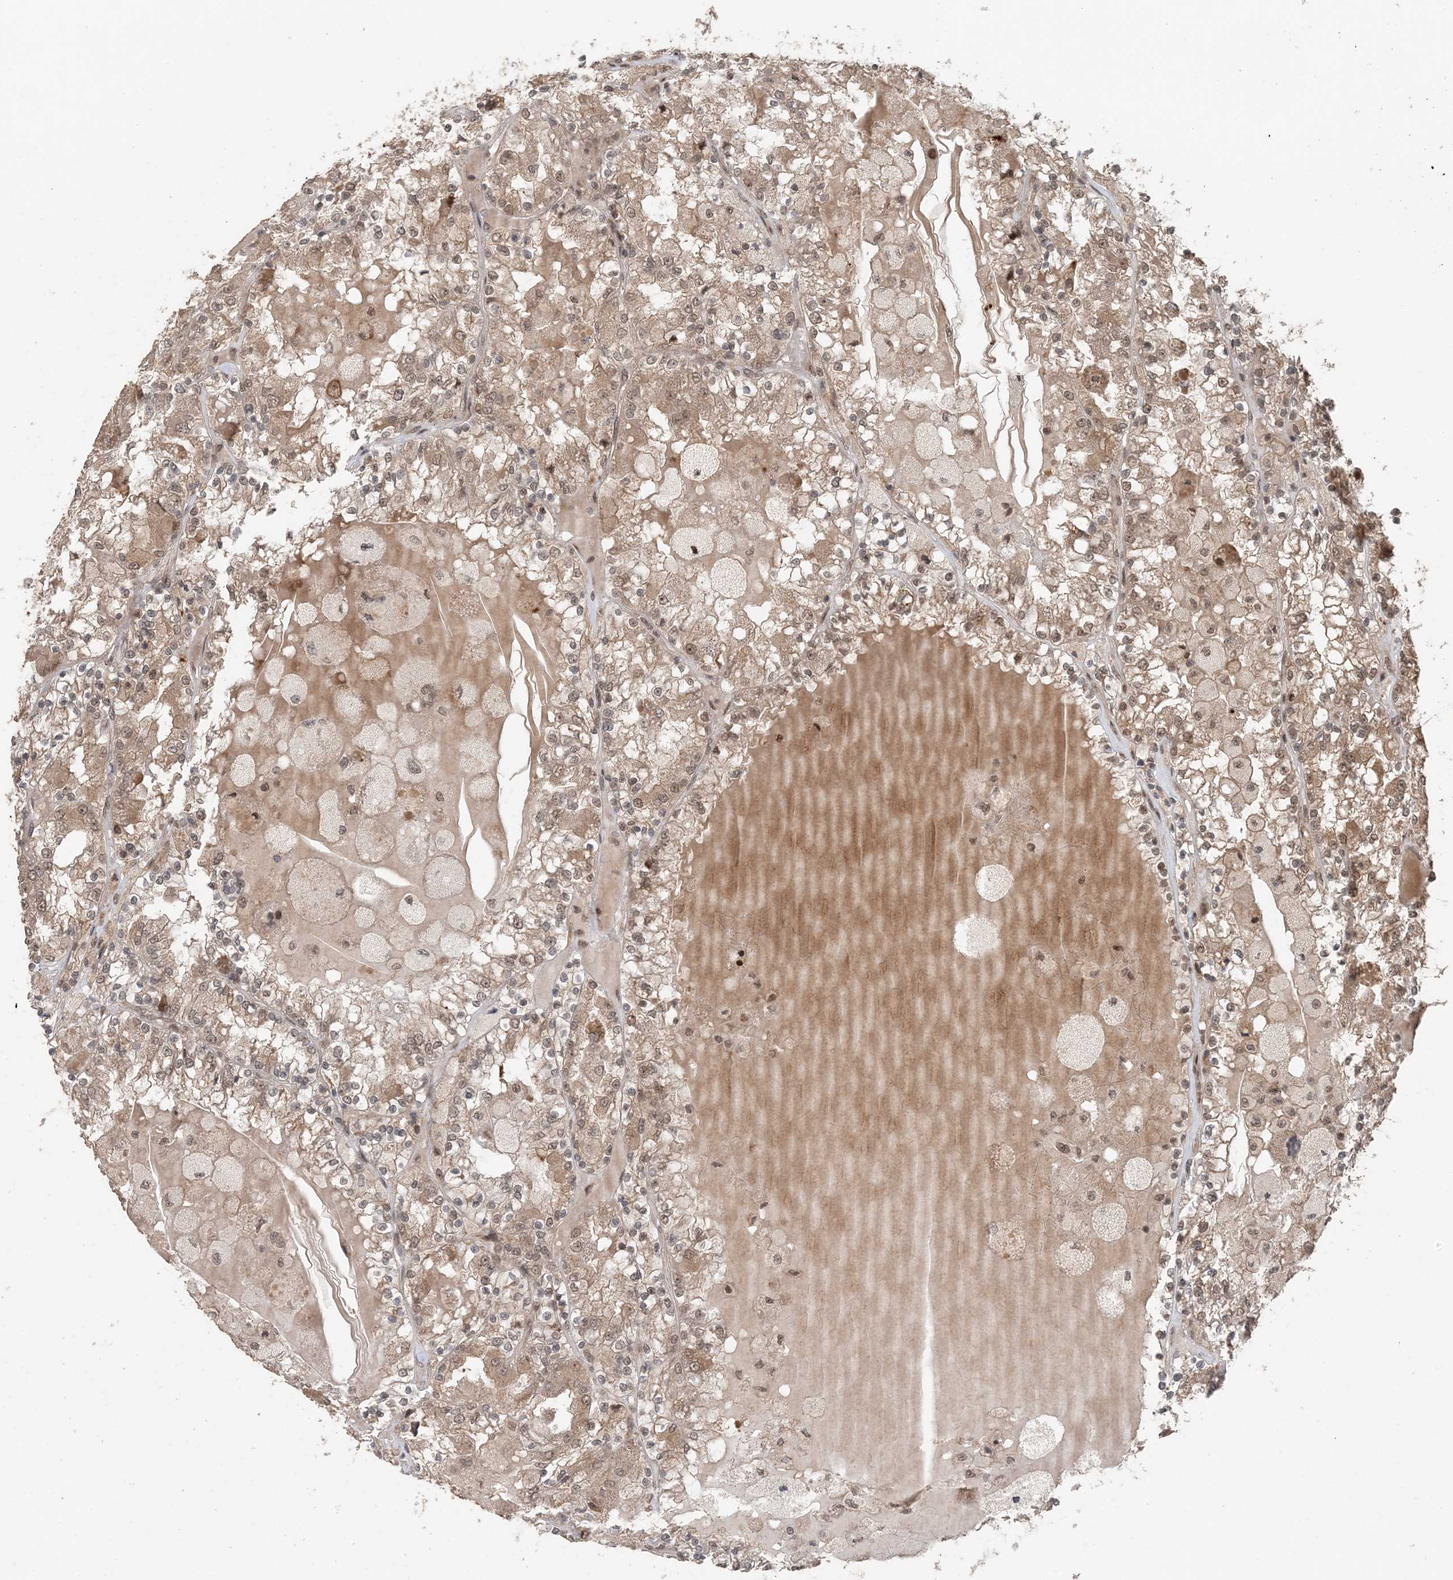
{"staining": {"intensity": "moderate", "quantity": ">75%", "location": "cytoplasmic/membranous,nuclear"}, "tissue": "renal cancer", "cell_type": "Tumor cells", "image_type": "cancer", "snomed": [{"axis": "morphology", "description": "Adenocarcinoma, NOS"}, {"axis": "topography", "description": "Kidney"}], "caption": "DAB (3,3'-diaminobenzidine) immunohistochemical staining of human adenocarcinoma (renal) demonstrates moderate cytoplasmic/membranous and nuclear protein positivity in approximately >75% of tumor cells. Nuclei are stained in blue.", "gene": "ATP13A2", "patient": {"sex": "female", "age": 56}}